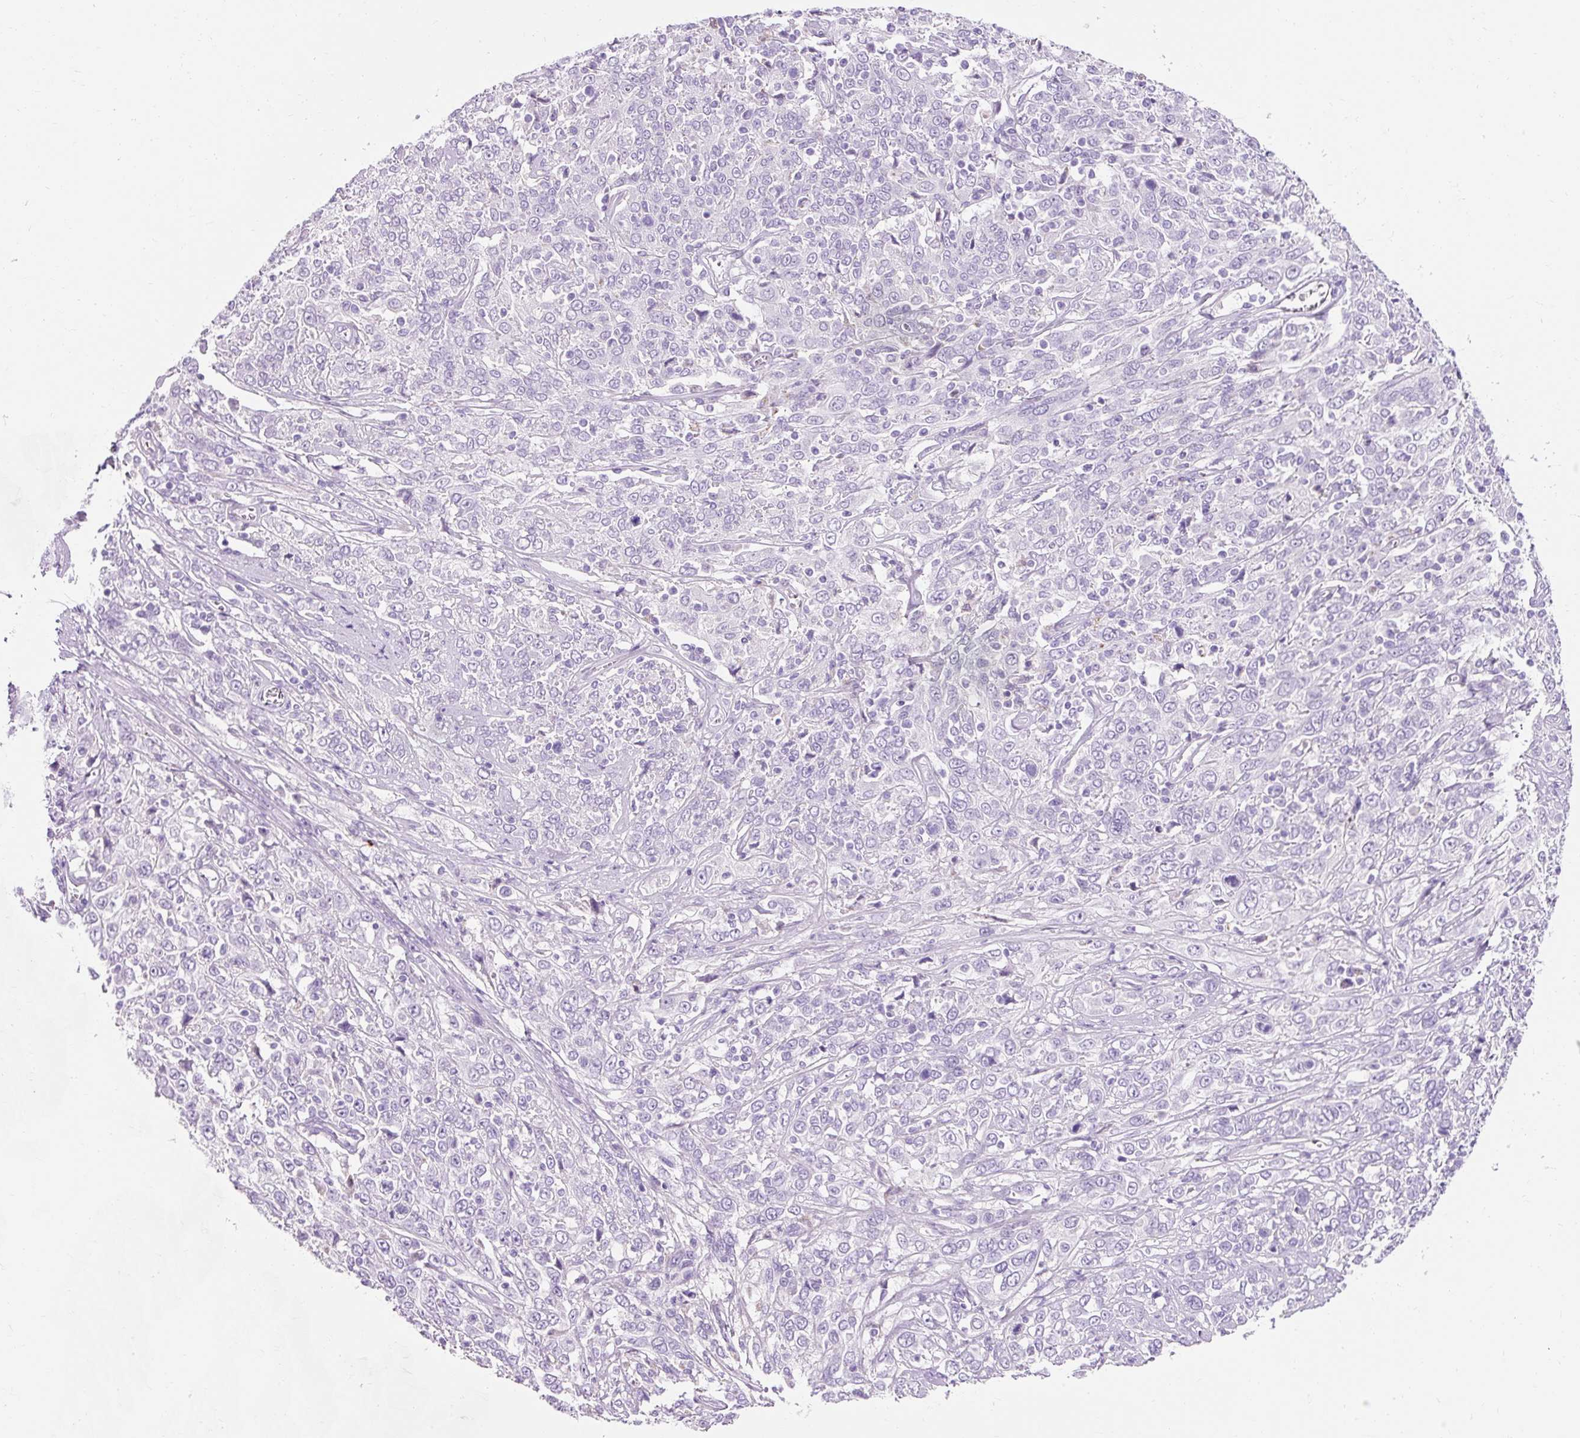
{"staining": {"intensity": "negative", "quantity": "none", "location": "none"}, "tissue": "cervical cancer", "cell_type": "Tumor cells", "image_type": "cancer", "snomed": [{"axis": "morphology", "description": "Squamous cell carcinoma, NOS"}, {"axis": "topography", "description": "Cervix"}], "caption": "Tumor cells are negative for protein expression in human cervical cancer.", "gene": "CLDN25", "patient": {"sex": "female", "age": 46}}